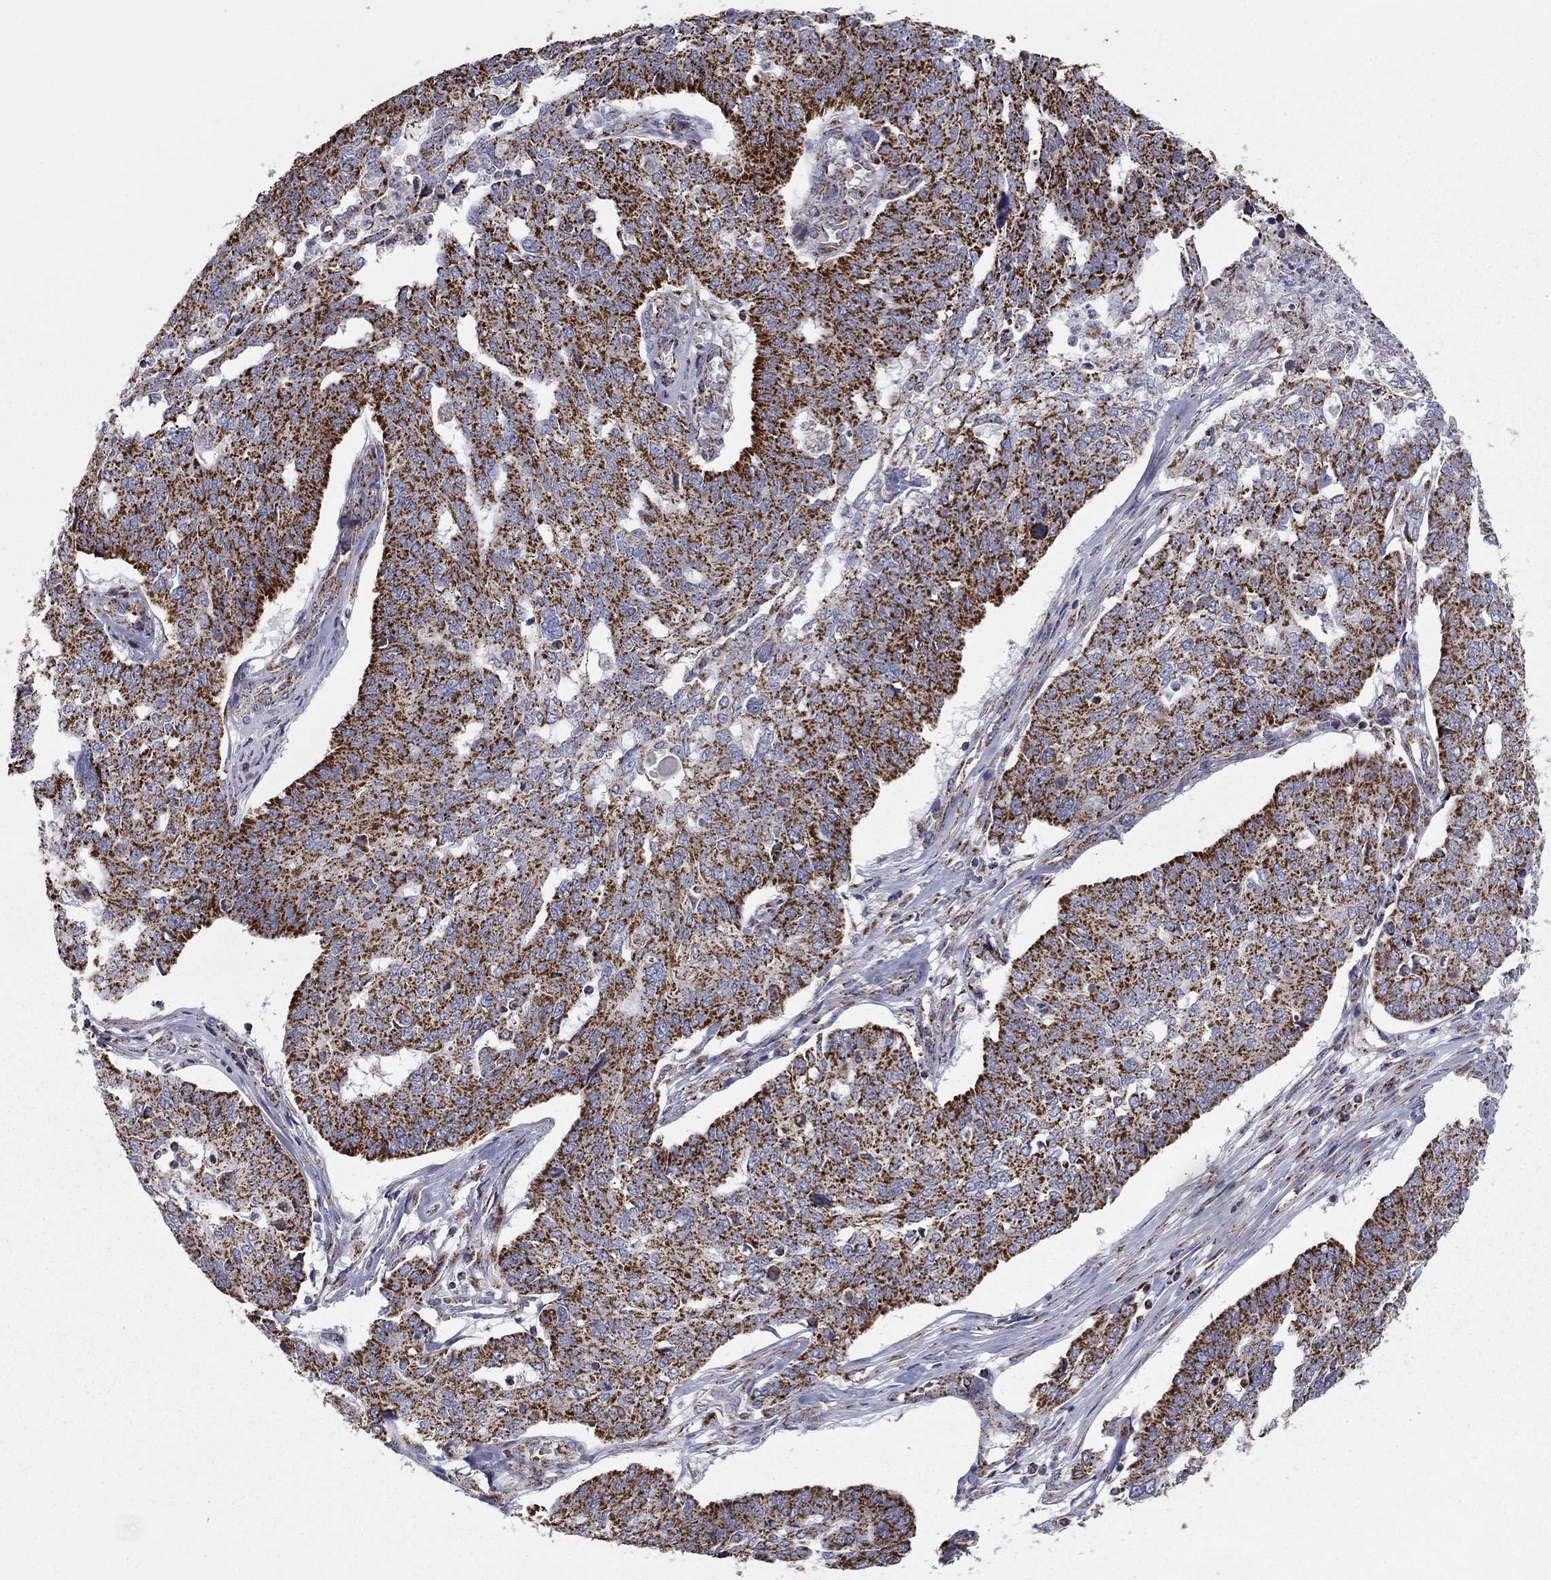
{"staining": {"intensity": "strong", "quantity": ">75%", "location": "cytoplasmic/membranous"}, "tissue": "ovarian cancer", "cell_type": "Tumor cells", "image_type": "cancer", "snomed": [{"axis": "morphology", "description": "Cystadenocarcinoma, serous, NOS"}, {"axis": "topography", "description": "Ovary"}], "caption": "Immunohistochemistry (IHC) image of neoplastic tissue: human ovarian serous cystadenocarcinoma stained using IHC reveals high levels of strong protein expression localized specifically in the cytoplasmic/membranous of tumor cells, appearing as a cytoplasmic/membranous brown color.", "gene": "NDUFV1", "patient": {"sex": "female", "age": 67}}